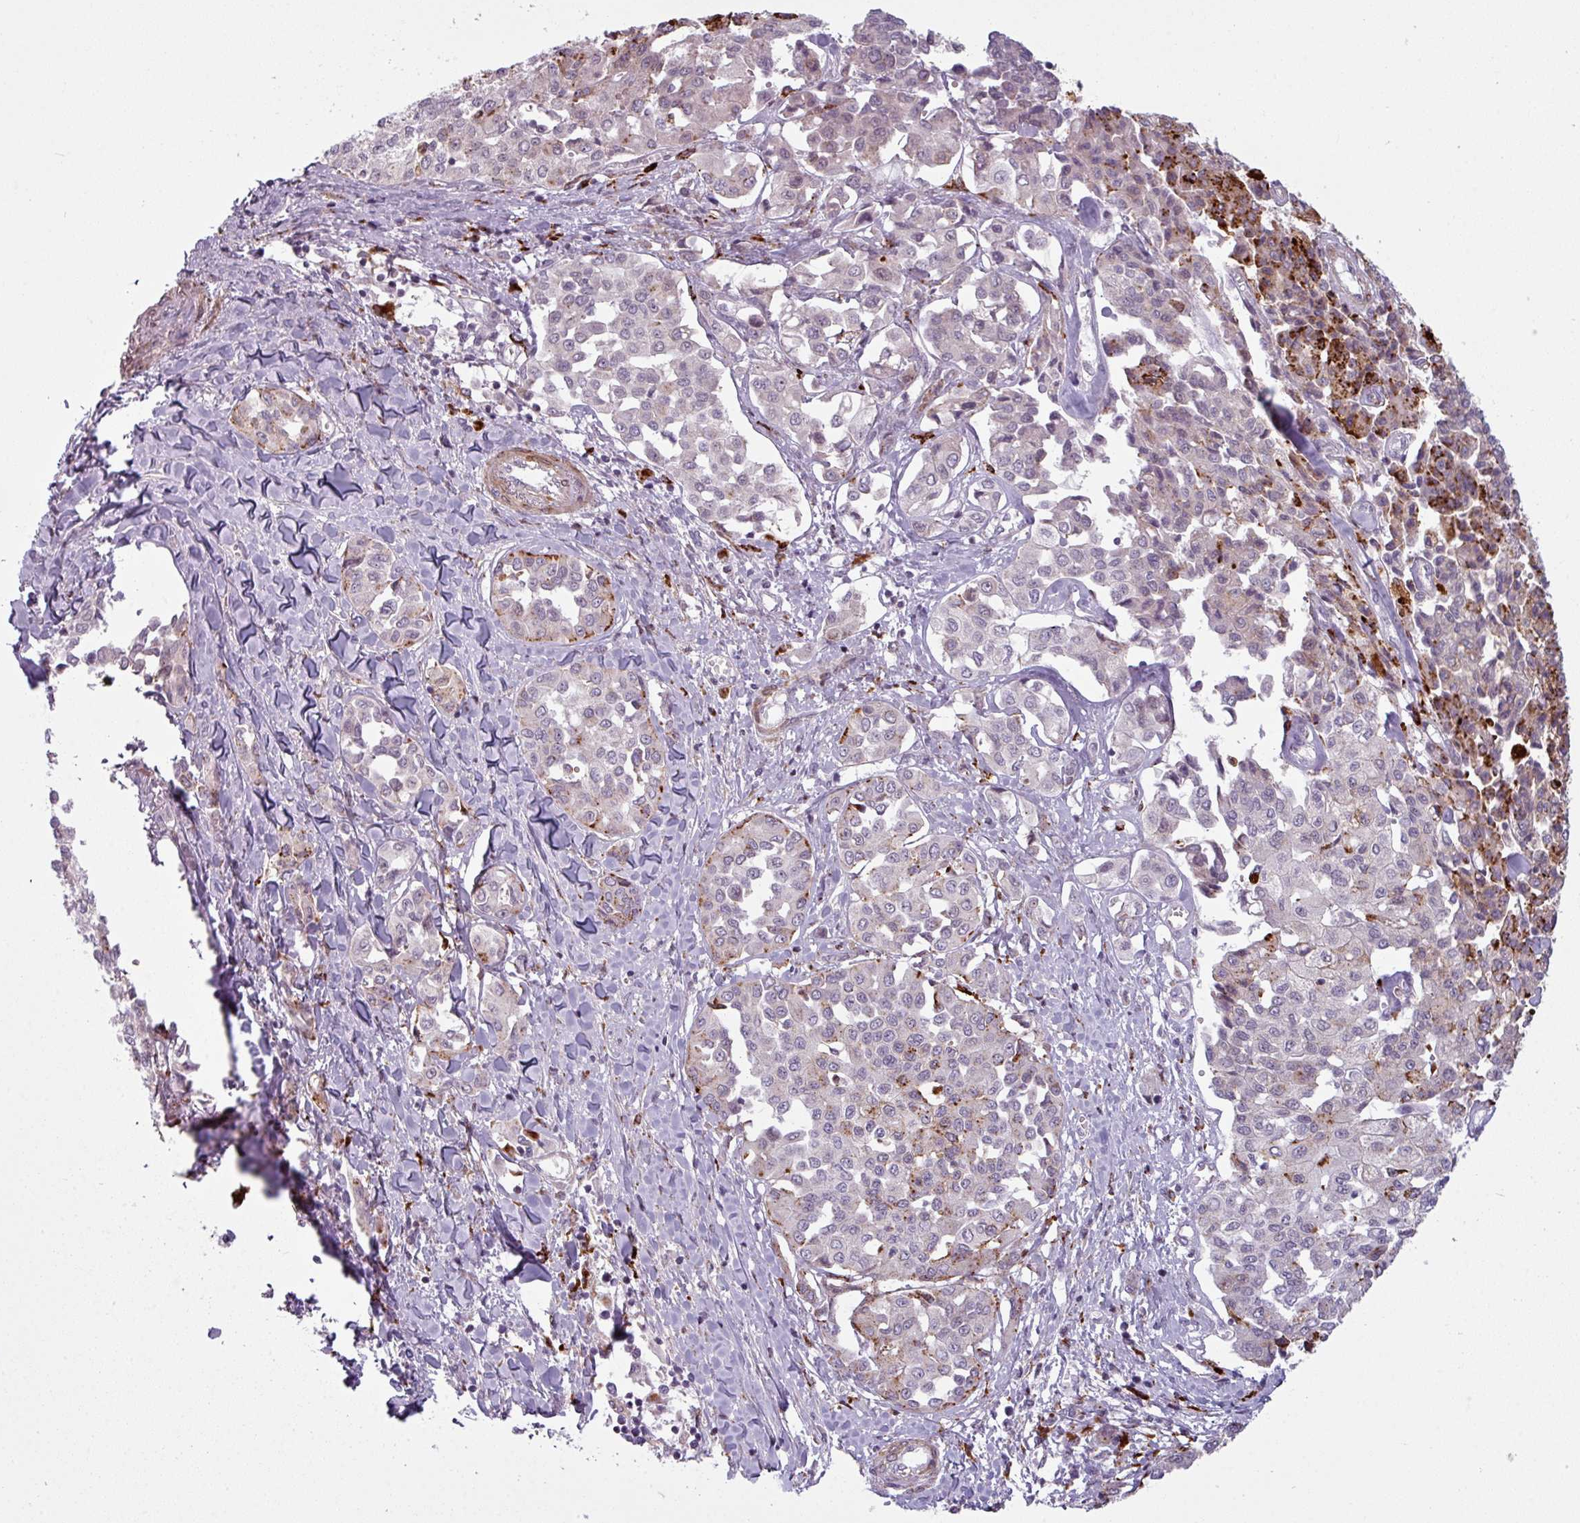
{"staining": {"intensity": "moderate", "quantity": "<25%", "location": "cytoplasmic/membranous"}, "tissue": "liver cancer", "cell_type": "Tumor cells", "image_type": "cancer", "snomed": [{"axis": "morphology", "description": "Cholangiocarcinoma"}, {"axis": "topography", "description": "Liver"}], "caption": "Liver cancer (cholangiocarcinoma) stained with a brown dye reveals moderate cytoplasmic/membranous positive expression in approximately <25% of tumor cells.", "gene": "MAP7D2", "patient": {"sex": "female", "age": 77}}